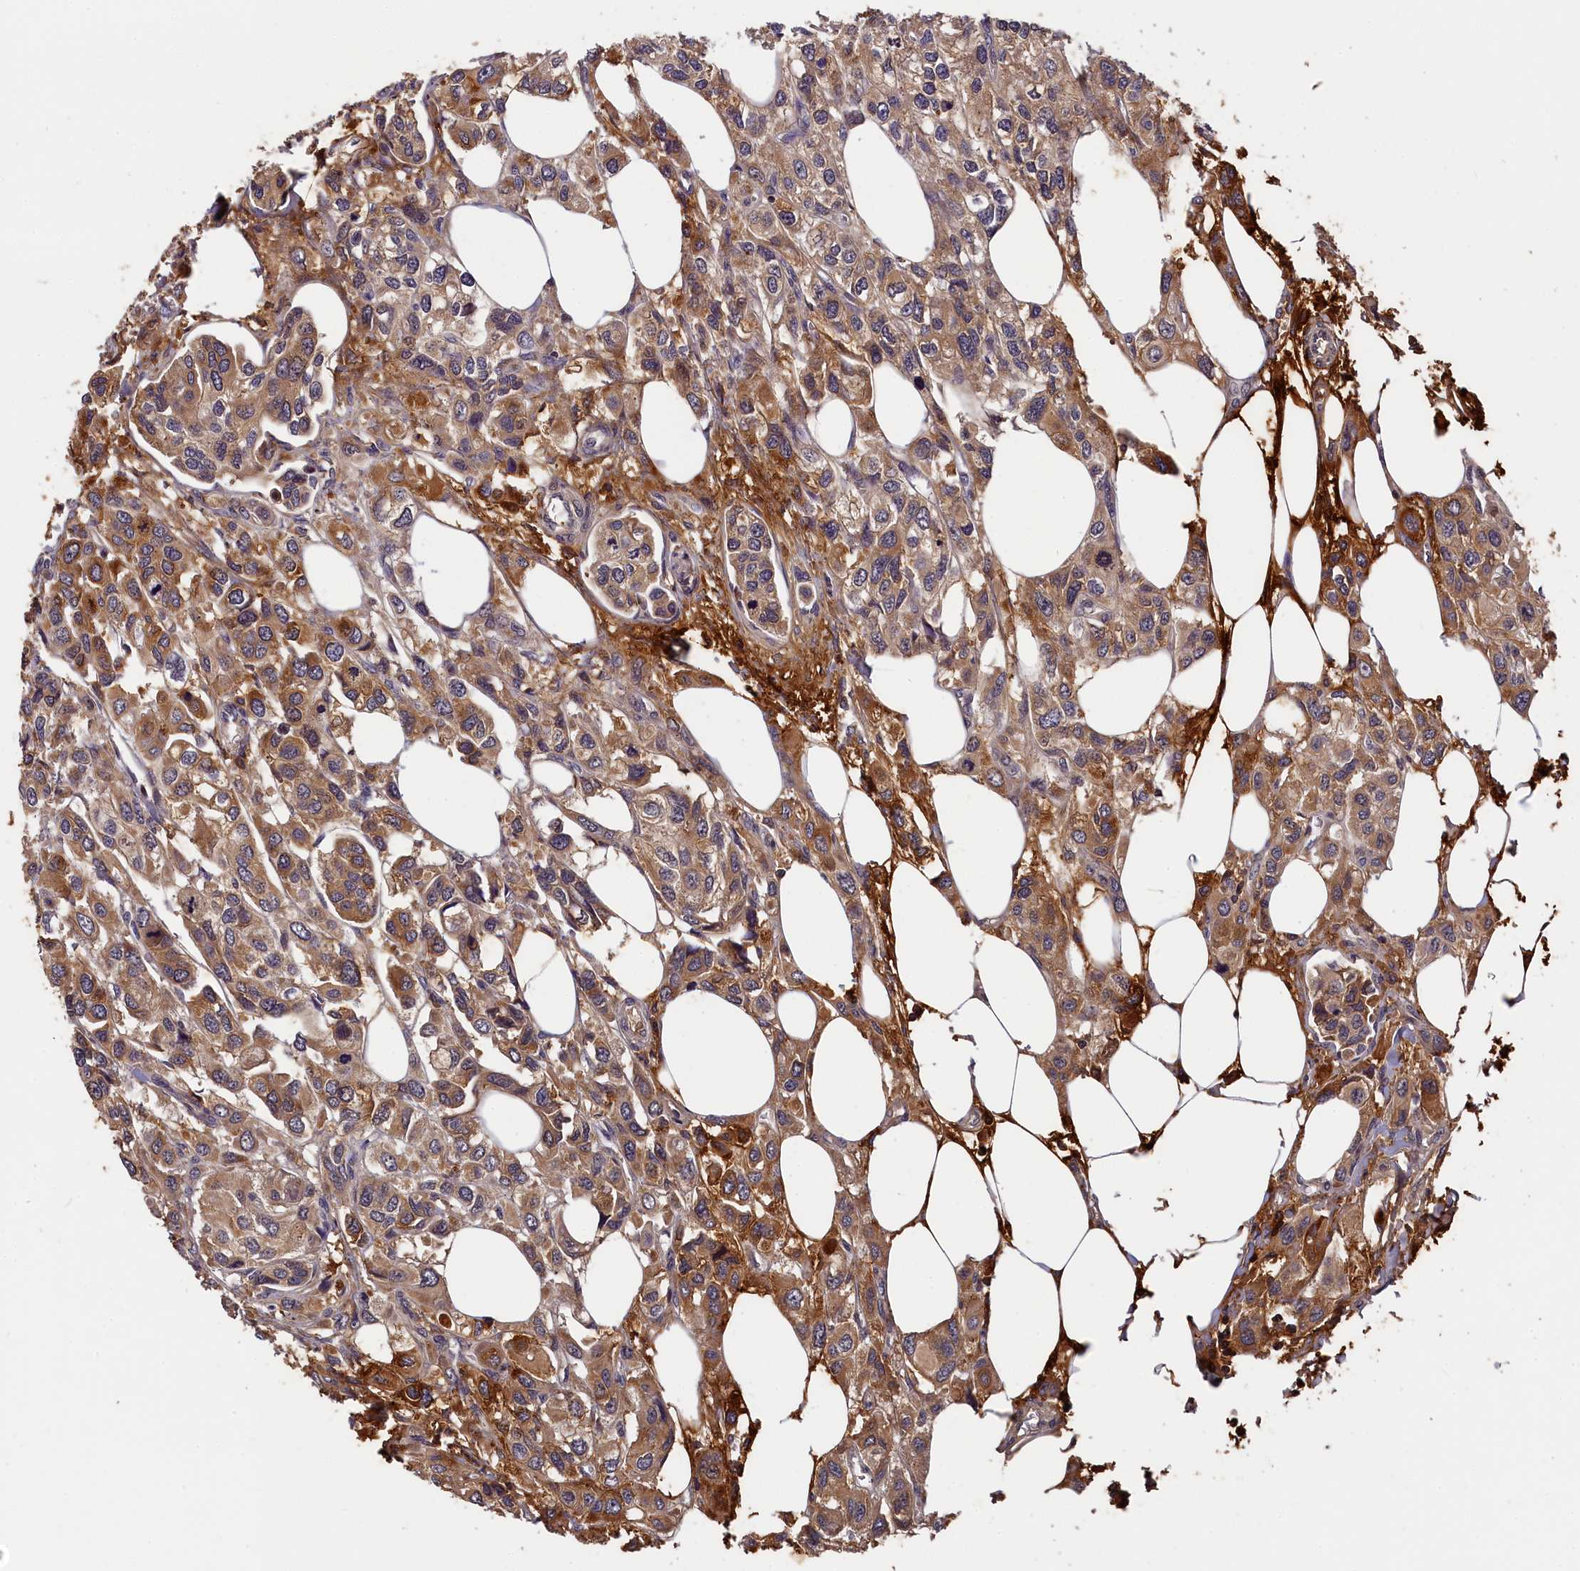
{"staining": {"intensity": "moderate", "quantity": ">75%", "location": "cytoplasmic/membranous"}, "tissue": "urothelial cancer", "cell_type": "Tumor cells", "image_type": "cancer", "snomed": [{"axis": "morphology", "description": "Urothelial carcinoma, High grade"}, {"axis": "topography", "description": "Urinary bladder"}], "caption": "Immunohistochemistry of urothelial cancer exhibits medium levels of moderate cytoplasmic/membranous positivity in about >75% of tumor cells. (Stains: DAB in brown, nuclei in blue, Microscopy: brightfield microscopy at high magnification).", "gene": "ITIH1", "patient": {"sex": "male", "age": 67}}